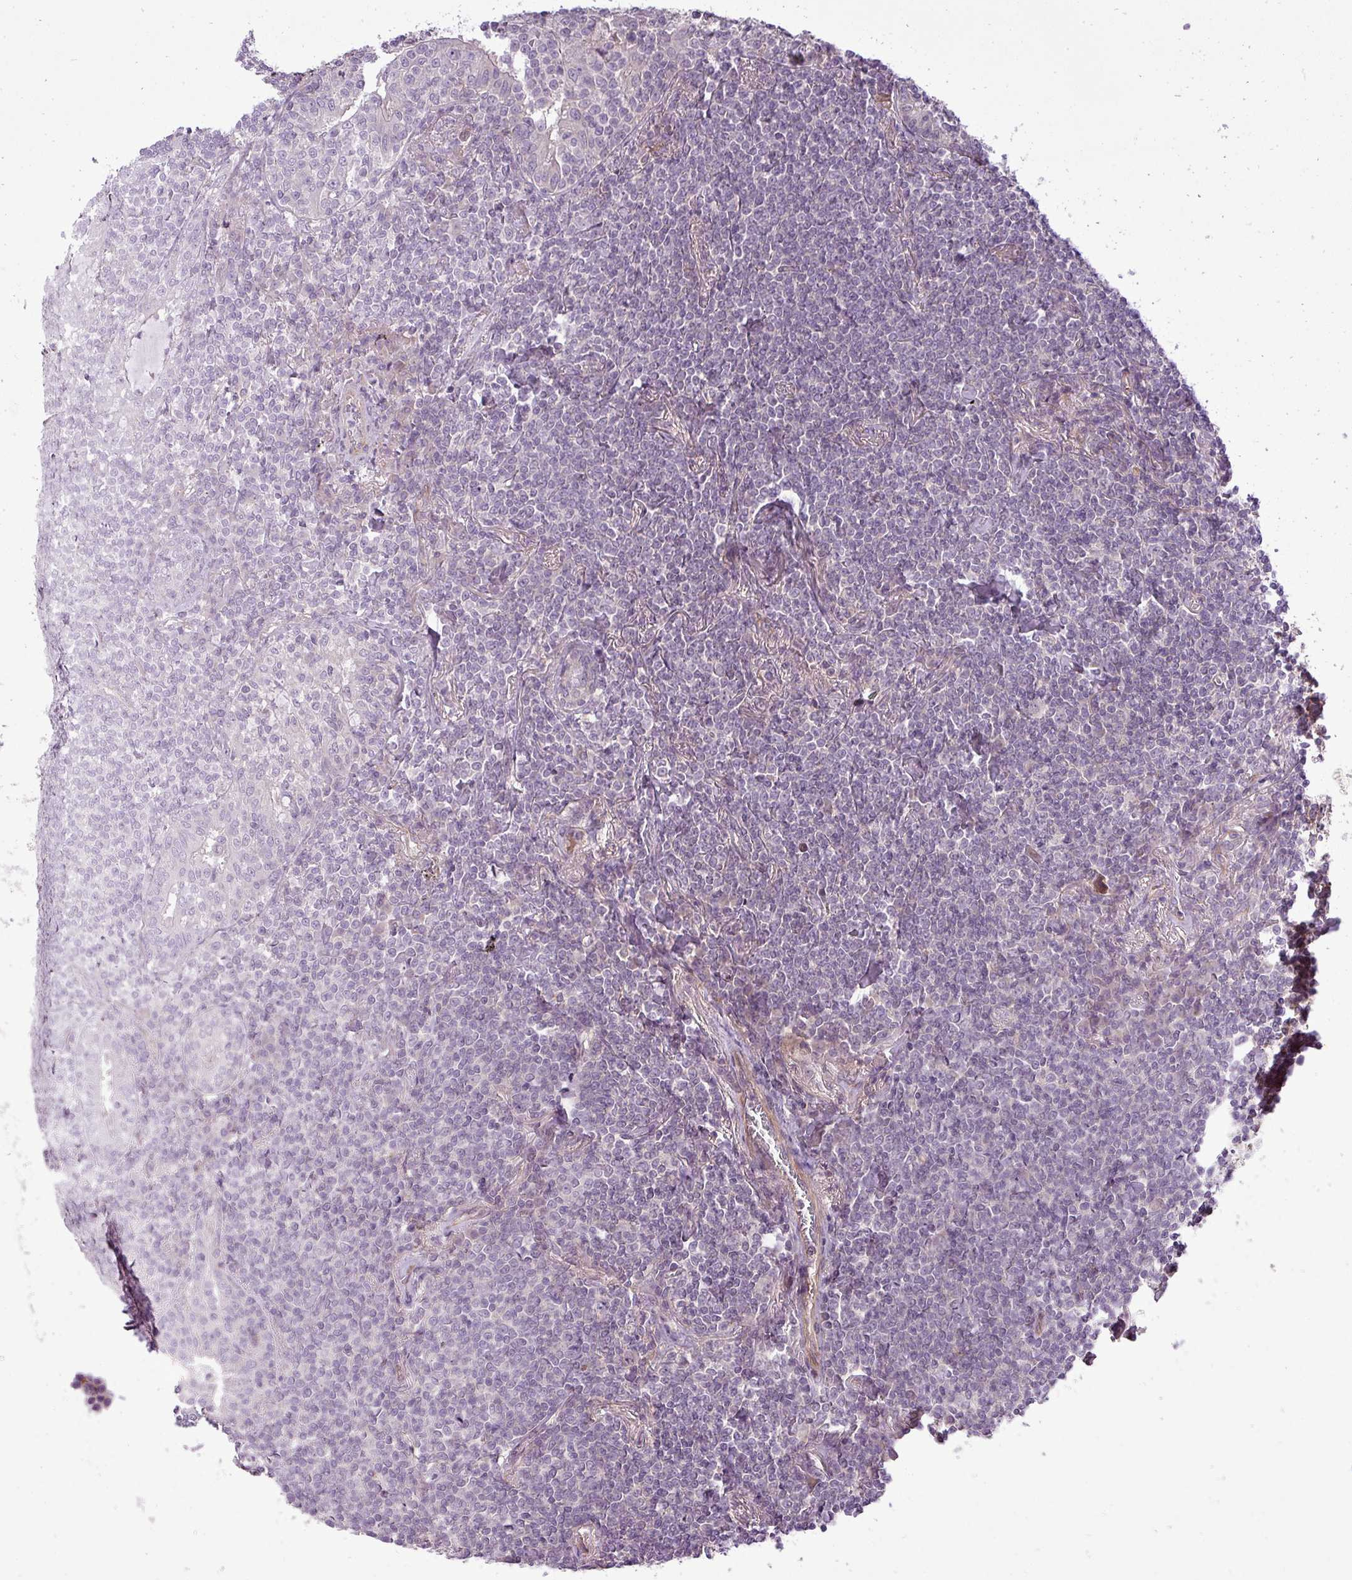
{"staining": {"intensity": "negative", "quantity": "none", "location": "none"}, "tissue": "lymphoma", "cell_type": "Tumor cells", "image_type": "cancer", "snomed": [{"axis": "morphology", "description": "Malignant lymphoma, non-Hodgkin's type, Low grade"}, {"axis": "topography", "description": "Lung"}], "caption": "Immunohistochemical staining of human malignant lymphoma, non-Hodgkin's type (low-grade) exhibits no significant positivity in tumor cells.", "gene": "PDRG1", "patient": {"sex": "female", "age": 71}}